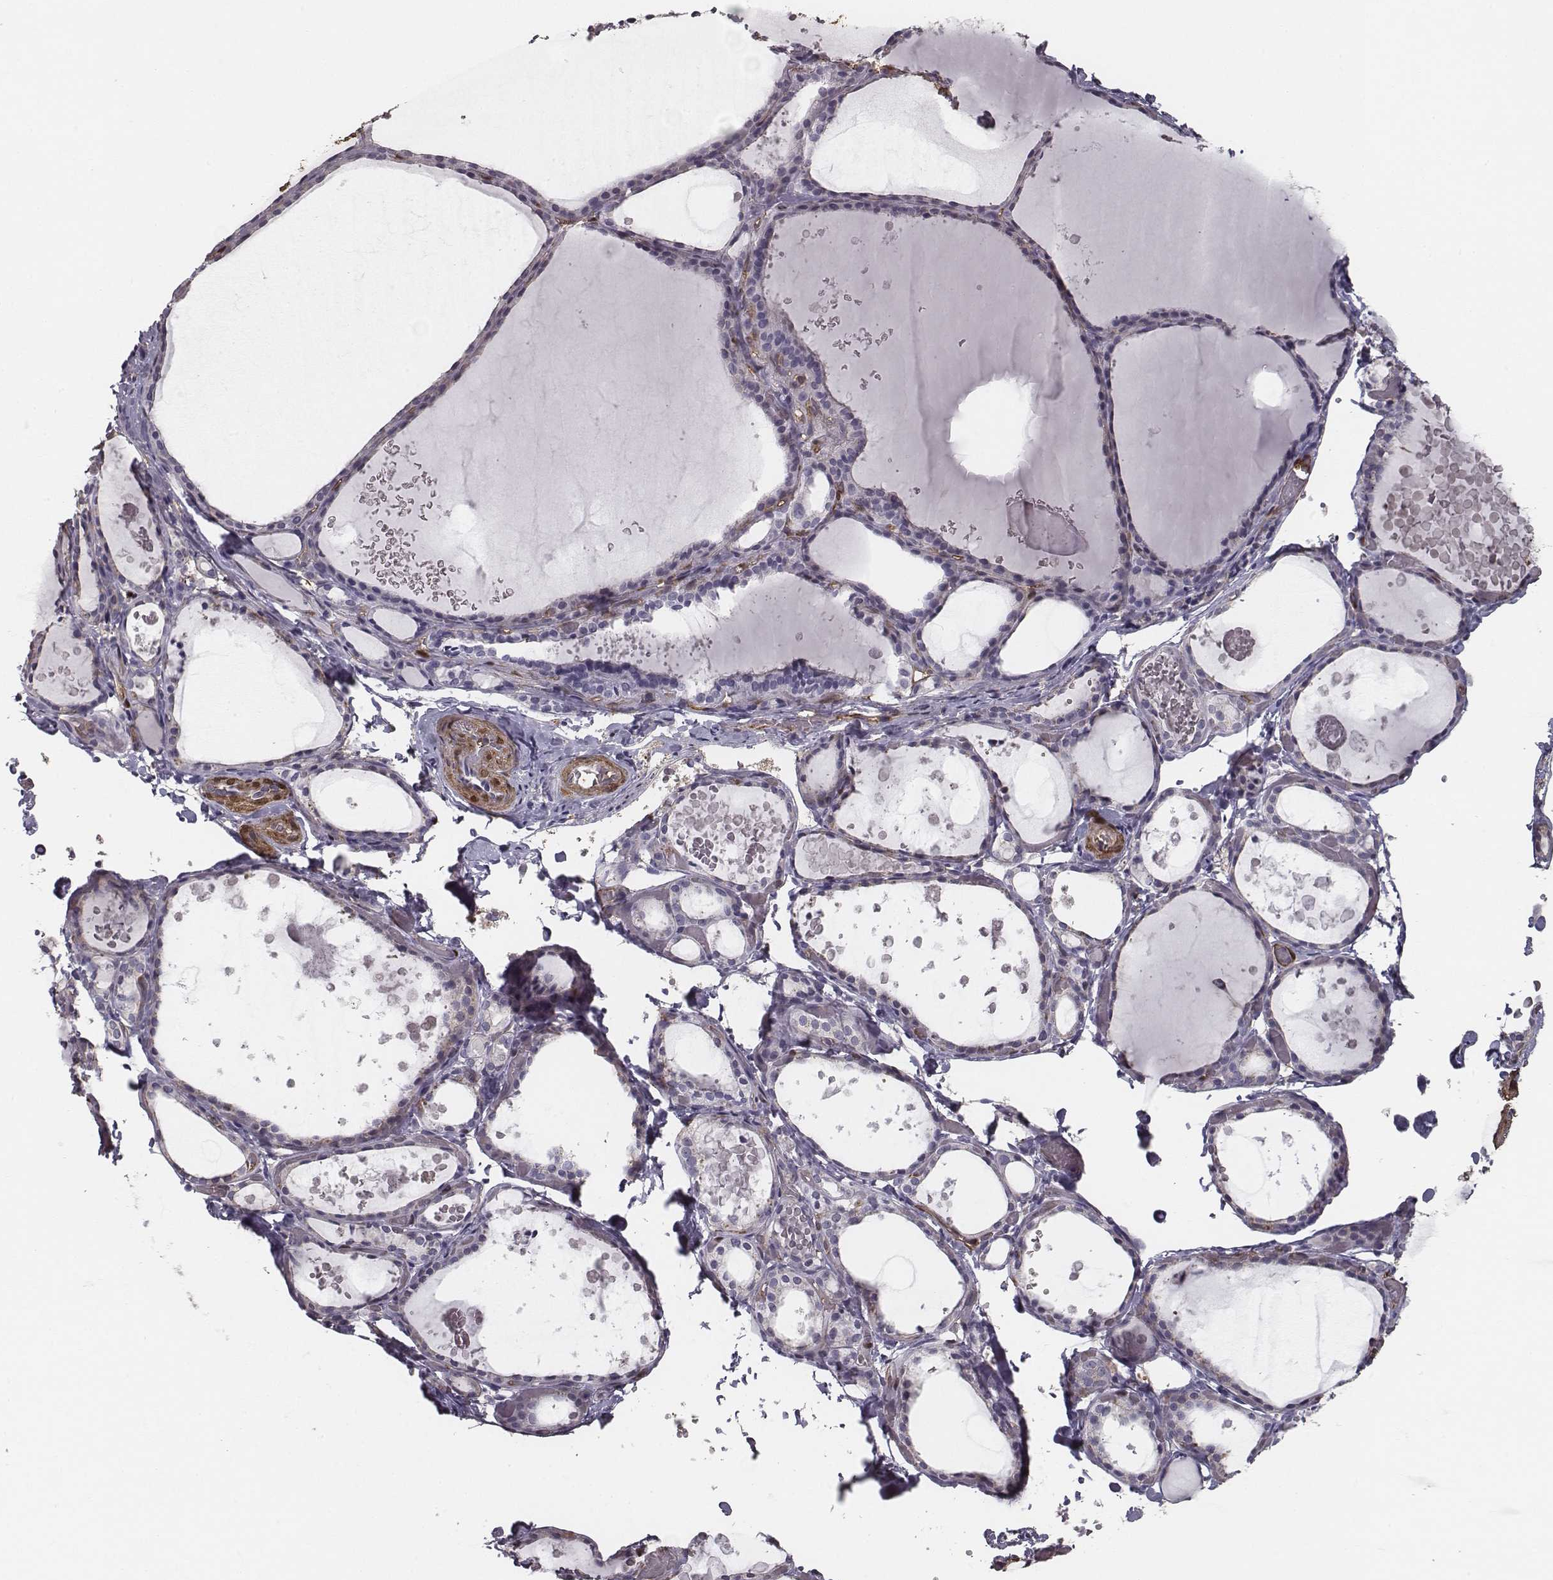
{"staining": {"intensity": "negative", "quantity": "none", "location": "none"}, "tissue": "thyroid gland", "cell_type": "Glandular cells", "image_type": "normal", "snomed": [{"axis": "morphology", "description": "Normal tissue, NOS"}, {"axis": "topography", "description": "Thyroid gland"}], "caption": "Thyroid gland stained for a protein using immunohistochemistry shows no staining glandular cells.", "gene": "ISYNA1", "patient": {"sex": "female", "age": 56}}